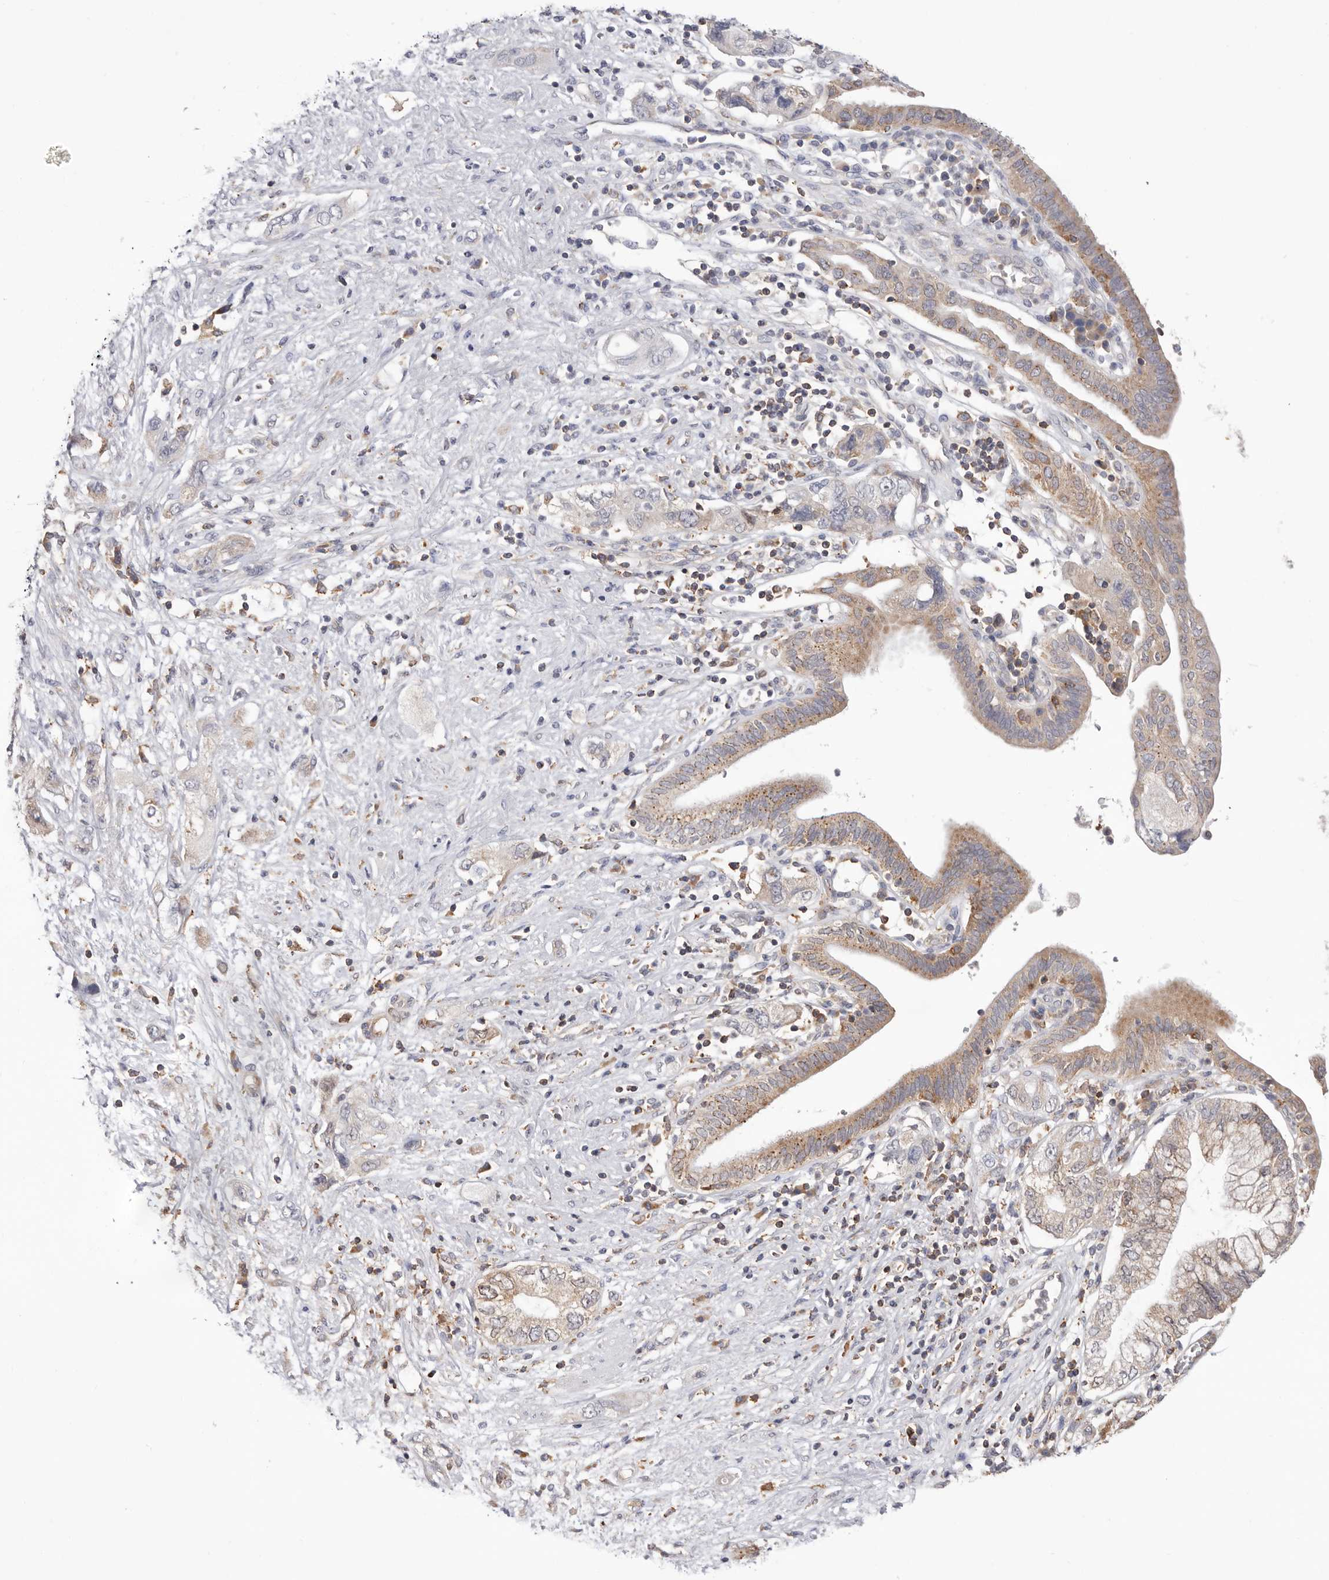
{"staining": {"intensity": "moderate", "quantity": "25%-75%", "location": "cytoplasmic/membranous"}, "tissue": "pancreatic cancer", "cell_type": "Tumor cells", "image_type": "cancer", "snomed": [{"axis": "morphology", "description": "Adenocarcinoma, NOS"}, {"axis": "topography", "description": "Pancreas"}], "caption": "IHC of human adenocarcinoma (pancreatic) reveals medium levels of moderate cytoplasmic/membranous staining in approximately 25%-75% of tumor cells.", "gene": "RNF213", "patient": {"sex": "female", "age": 73}}